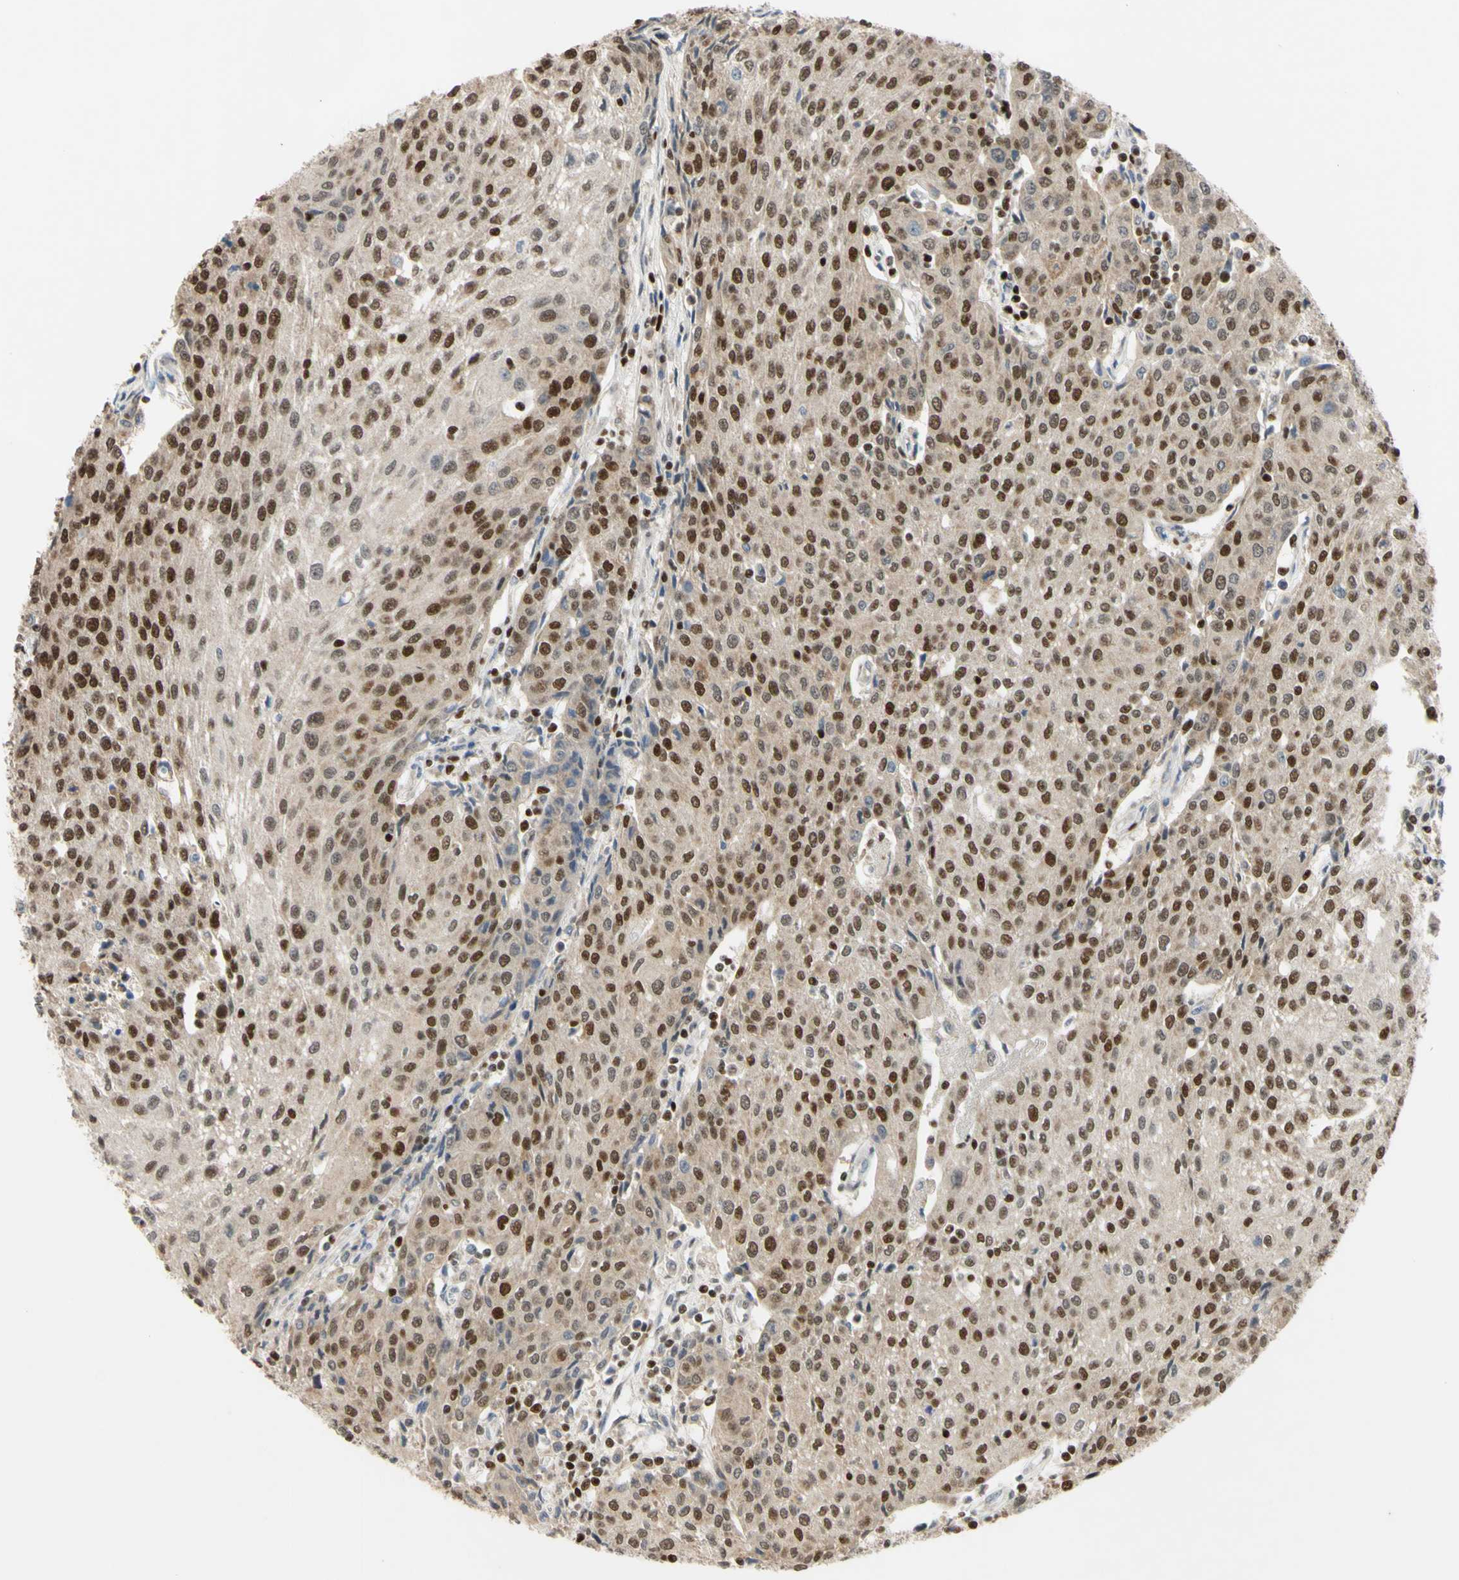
{"staining": {"intensity": "moderate", "quantity": ">75%", "location": "cytoplasmic/membranous,nuclear"}, "tissue": "urothelial cancer", "cell_type": "Tumor cells", "image_type": "cancer", "snomed": [{"axis": "morphology", "description": "Urothelial carcinoma, High grade"}, {"axis": "topography", "description": "Urinary bladder"}], "caption": "About >75% of tumor cells in human urothelial cancer exhibit moderate cytoplasmic/membranous and nuclear protein expression as visualized by brown immunohistochemical staining.", "gene": "SP4", "patient": {"sex": "female", "age": 85}}